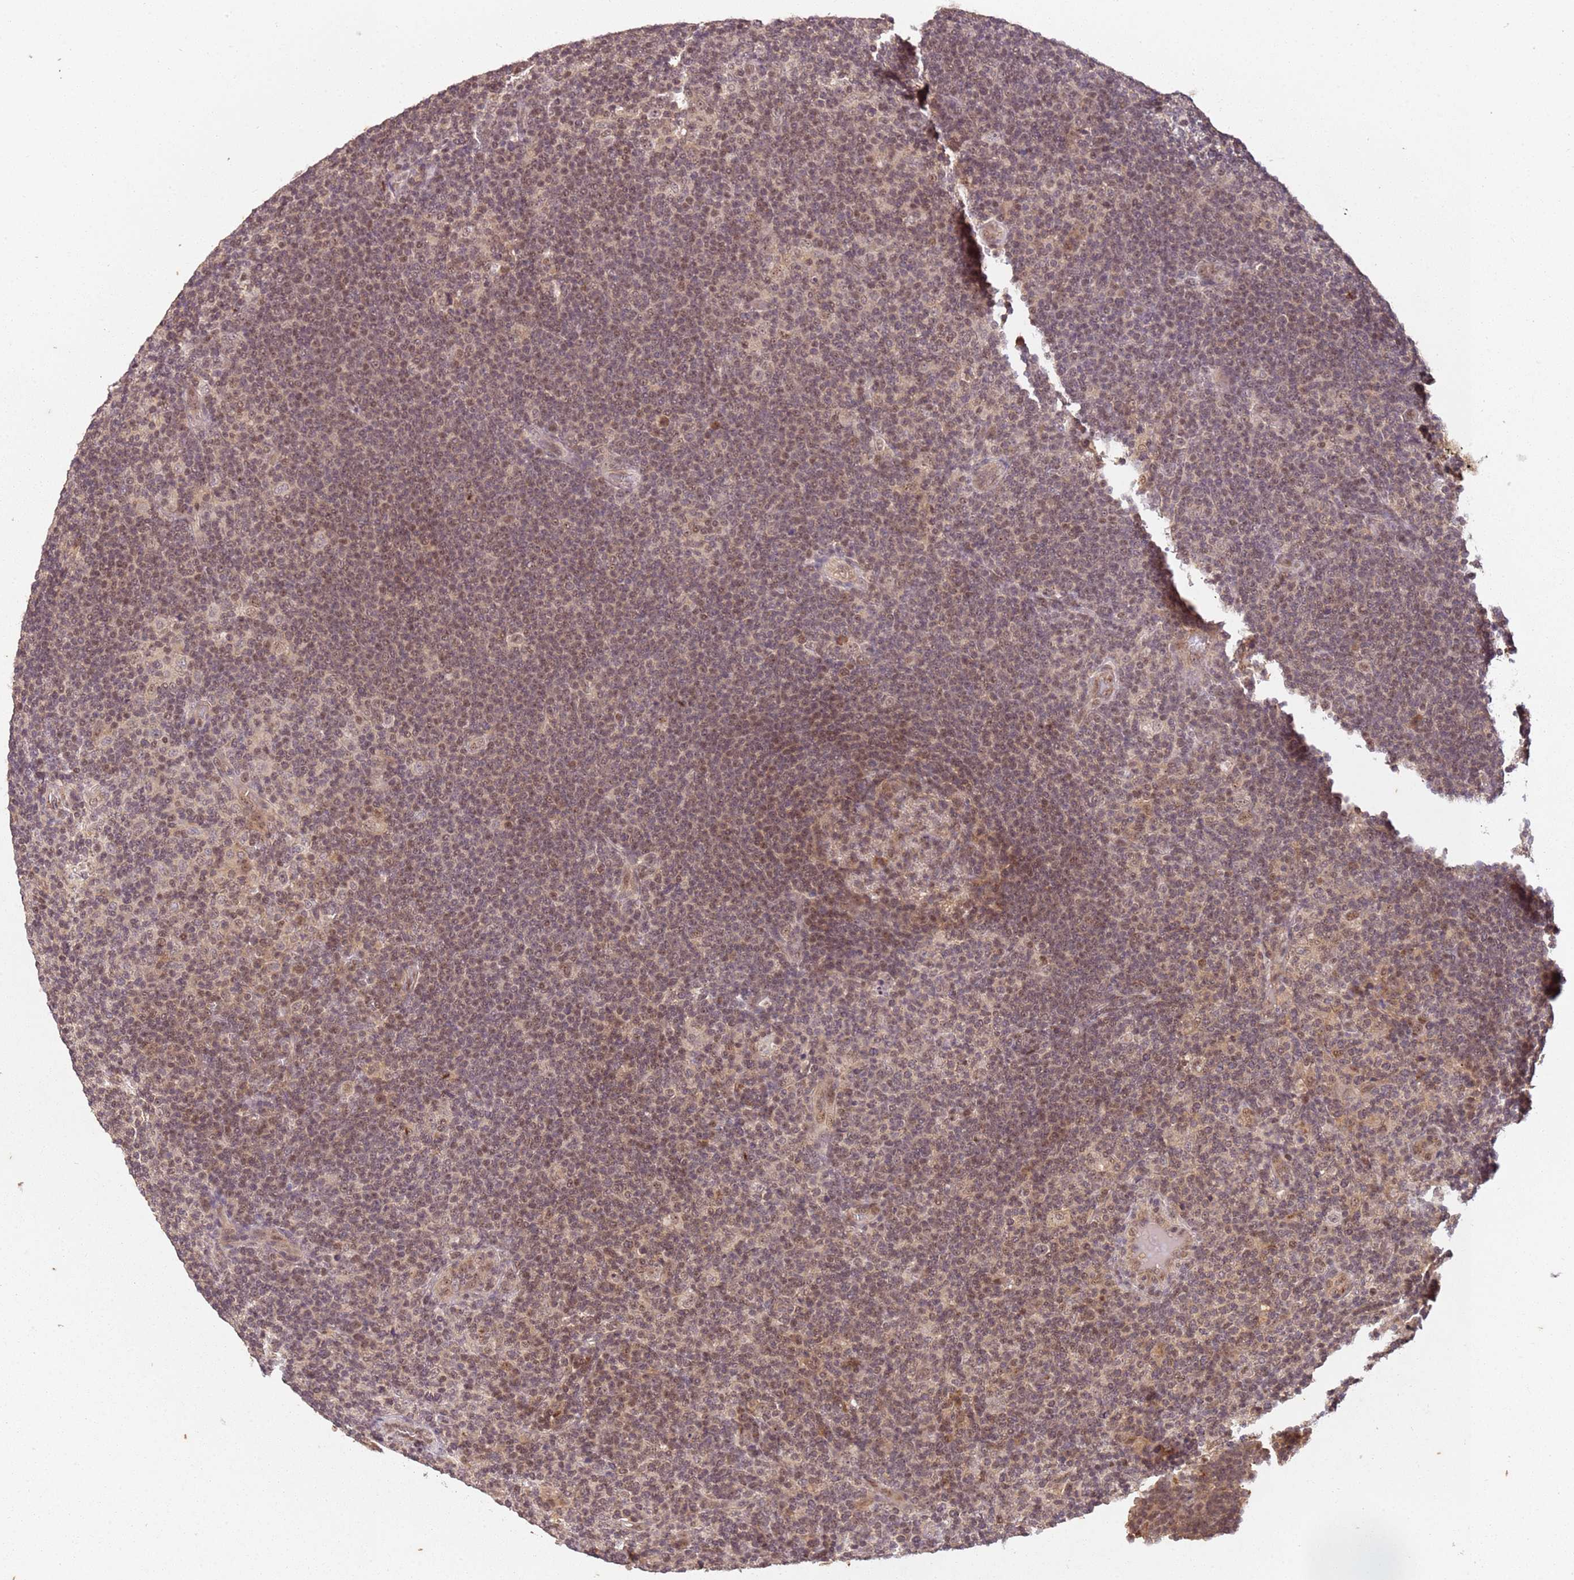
{"staining": {"intensity": "weak", "quantity": "25%-75%", "location": "nuclear"}, "tissue": "lymphoma", "cell_type": "Tumor cells", "image_type": "cancer", "snomed": [{"axis": "morphology", "description": "Hodgkin's disease, NOS"}, {"axis": "topography", "description": "Lymph node"}], "caption": "This photomicrograph displays IHC staining of Hodgkin's disease, with low weak nuclear positivity in about 25%-75% of tumor cells.", "gene": "COL1A2", "patient": {"sex": "female", "age": 57}}